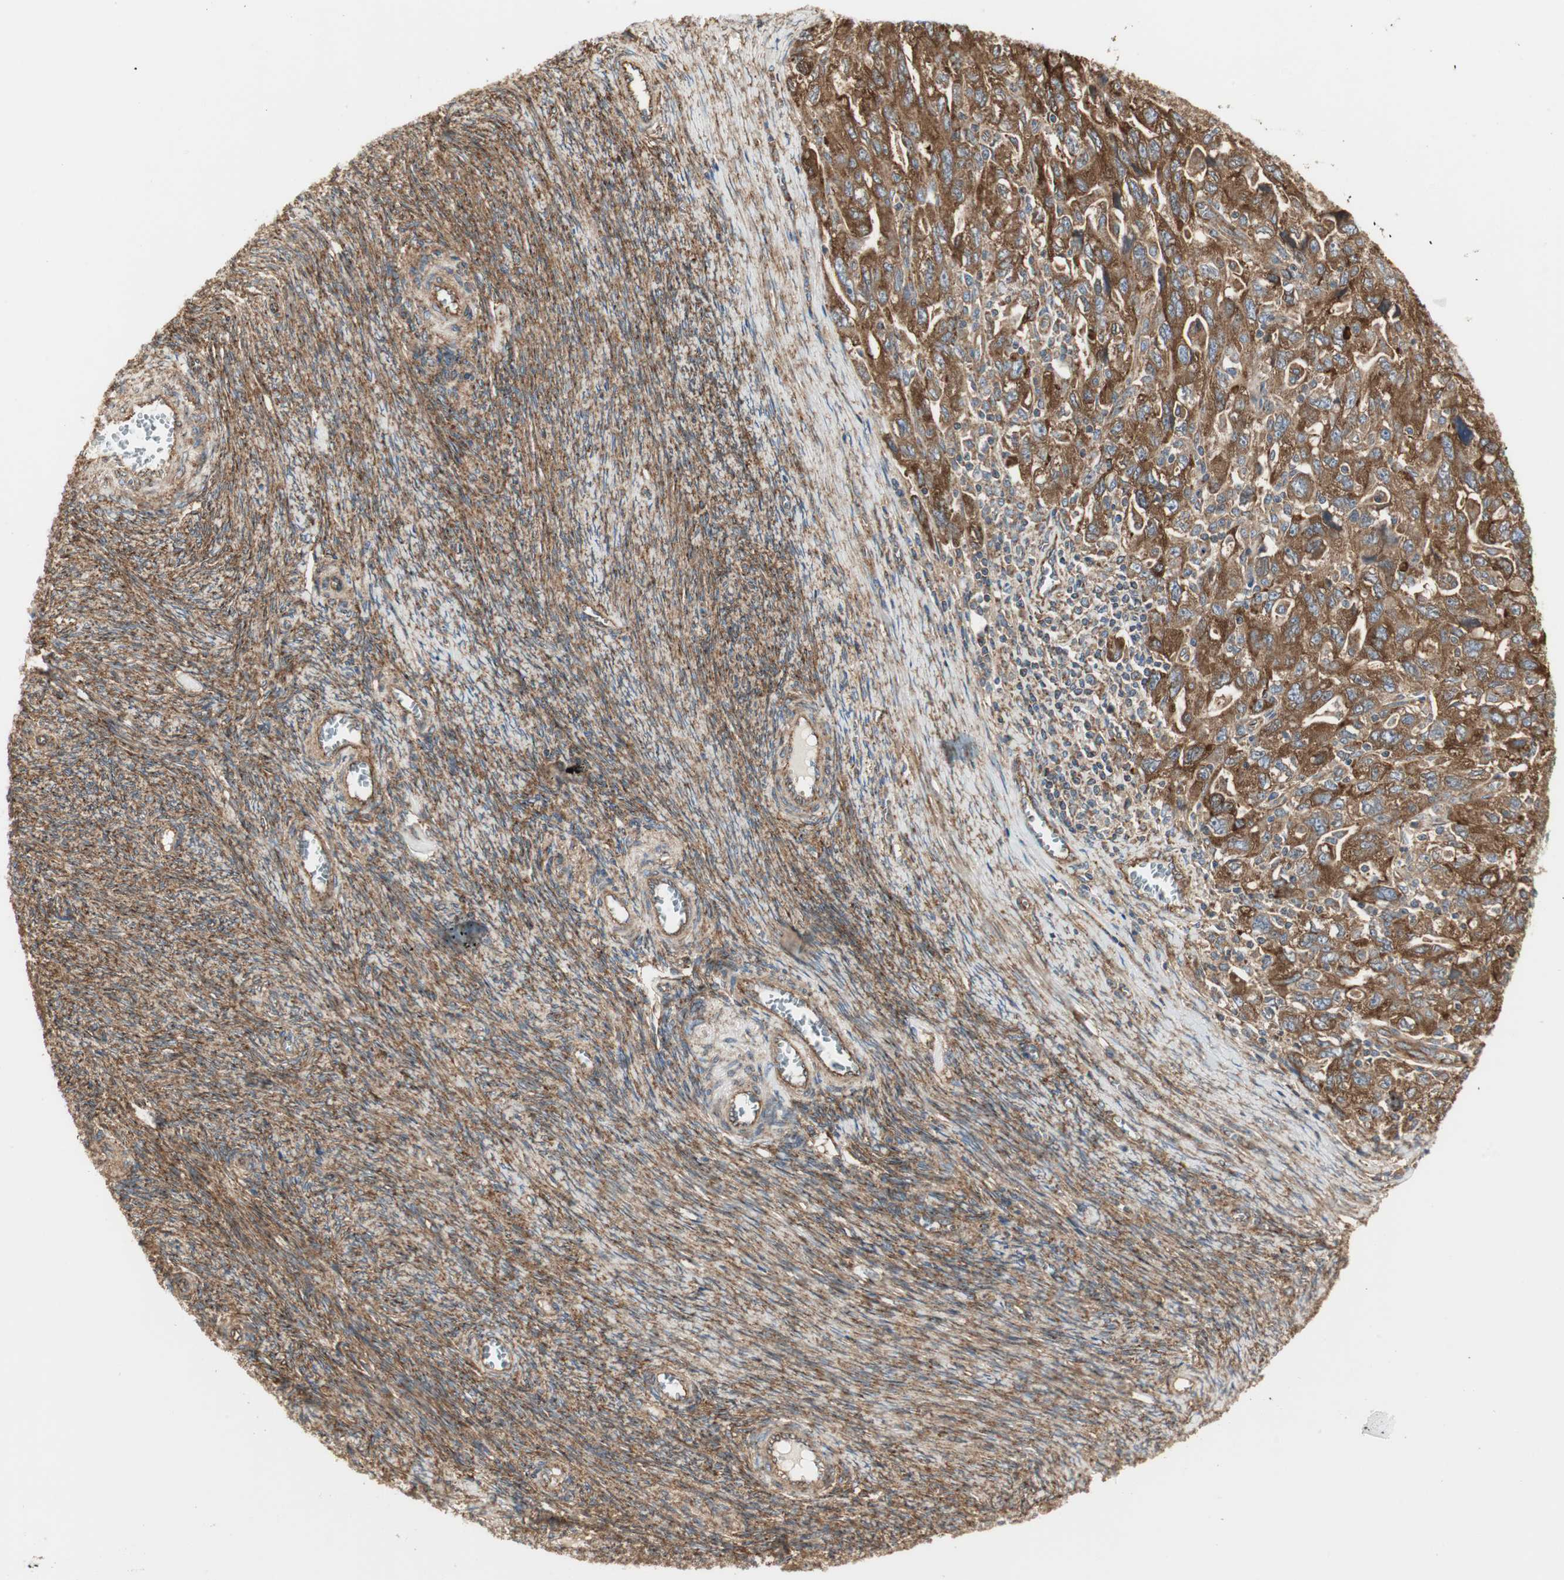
{"staining": {"intensity": "strong", "quantity": ">75%", "location": "cytoplasmic/membranous"}, "tissue": "ovarian cancer", "cell_type": "Tumor cells", "image_type": "cancer", "snomed": [{"axis": "morphology", "description": "Carcinoma, NOS"}, {"axis": "morphology", "description": "Cystadenocarcinoma, serous, NOS"}, {"axis": "topography", "description": "Ovary"}], "caption": "Tumor cells reveal strong cytoplasmic/membranous positivity in about >75% of cells in ovarian cancer. The protein of interest is shown in brown color, while the nuclei are stained blue.", "gene": "H6PD", "patient": {"sex": "female", "age": 69}}